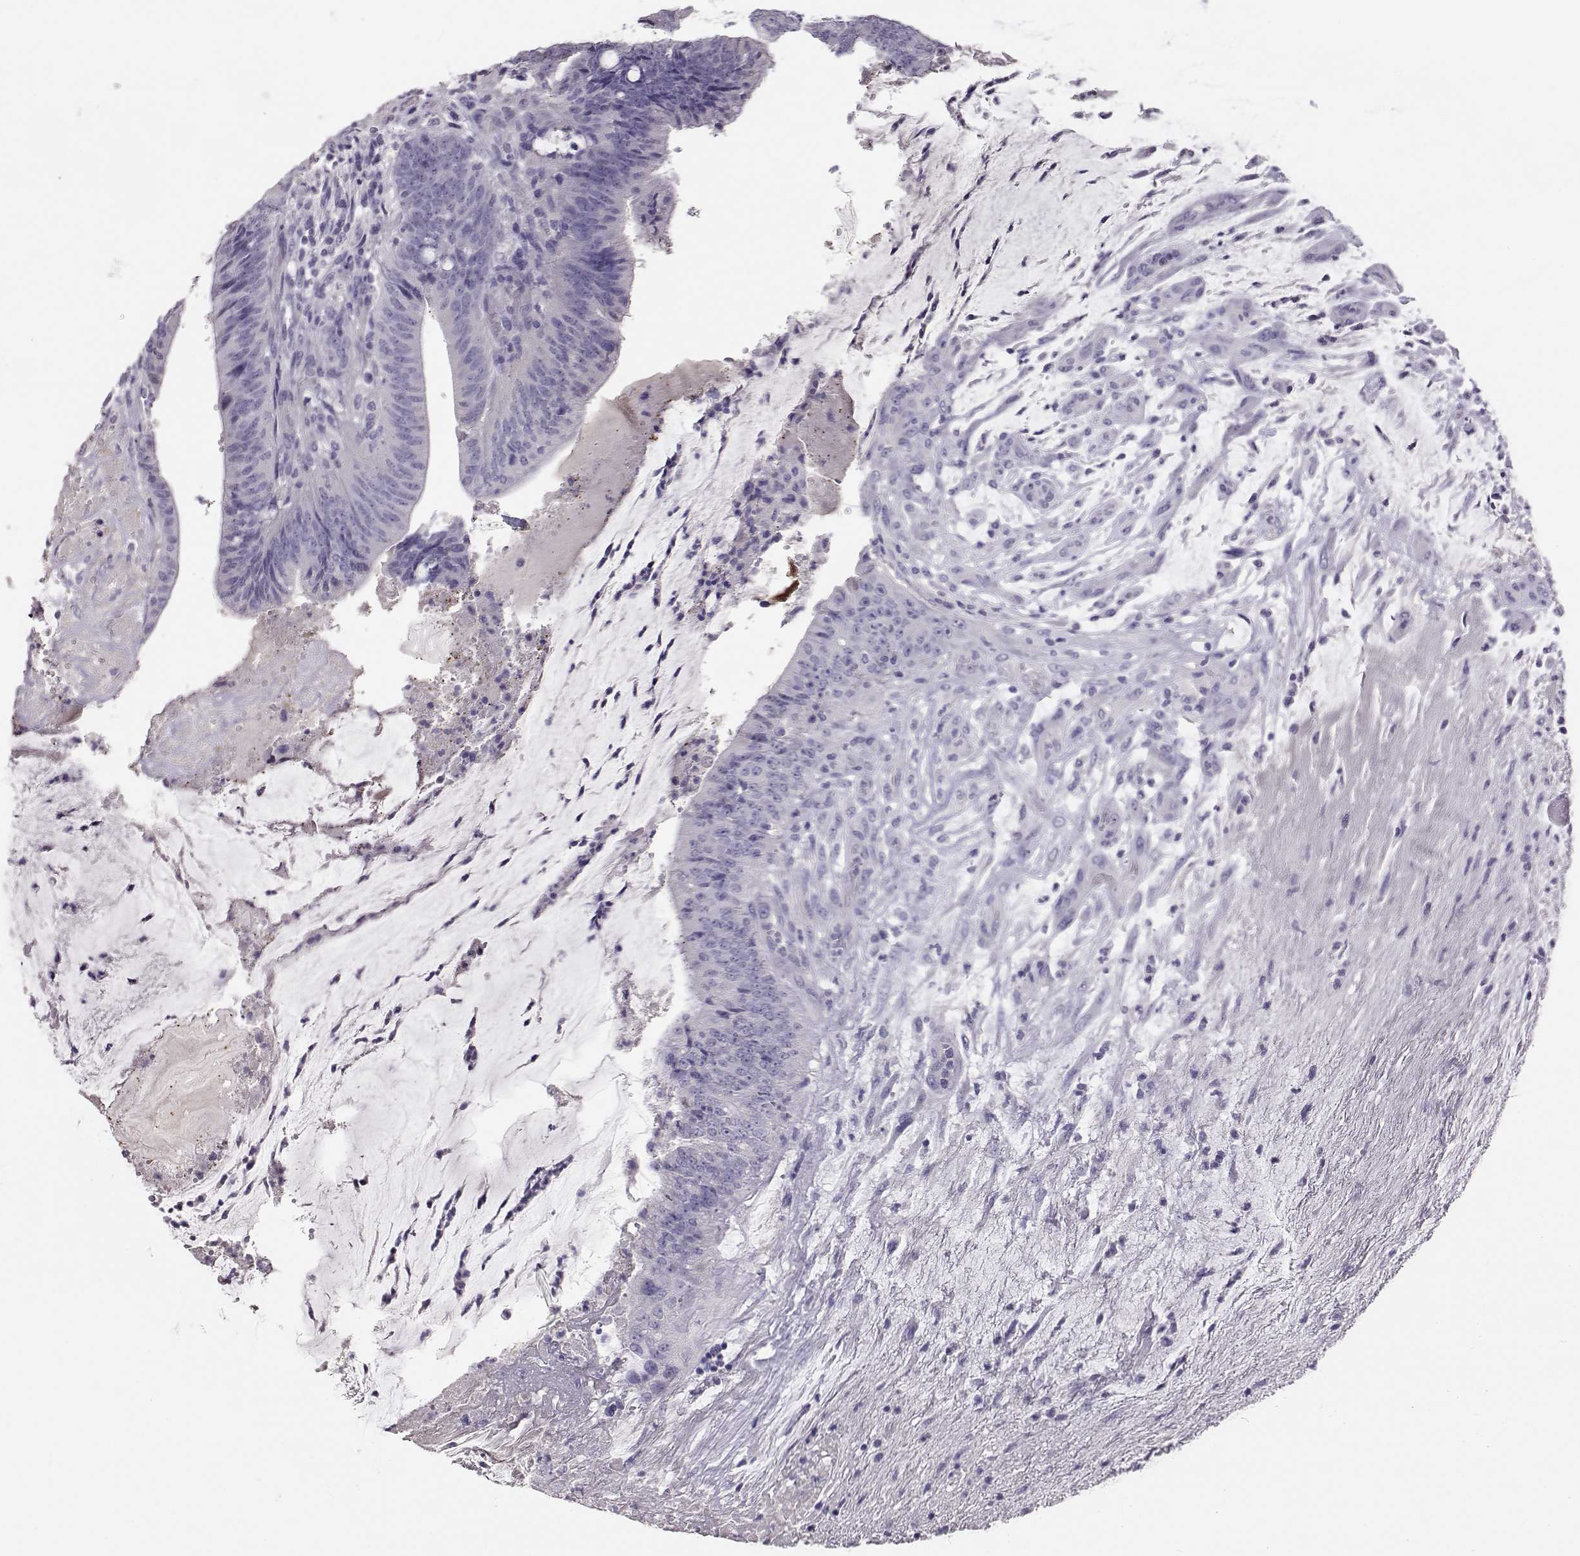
{"staining": {"intensity": "negative", "quantity": "none", "location": "none"}, "tissue": "colorectal cancer", "cell_type": "Tumor cells", "image_type": "cancer", "snomed": [{"axis": "morphology", "description": "Adenocarcinoma, NOS"}, {"axis": "topography", "description": "Colon"}], "caption": "DAB immunohistochemical staining of colorectal cancer displays no significant staining in tumor cells. The staining is performed using DAB (3,3'-diaminobenzidine) brown chromogen with nuclei counter-stained in using hematoxylin.", "gene": "ENDOU", "patient": {"sex": "female", "age": 43}}